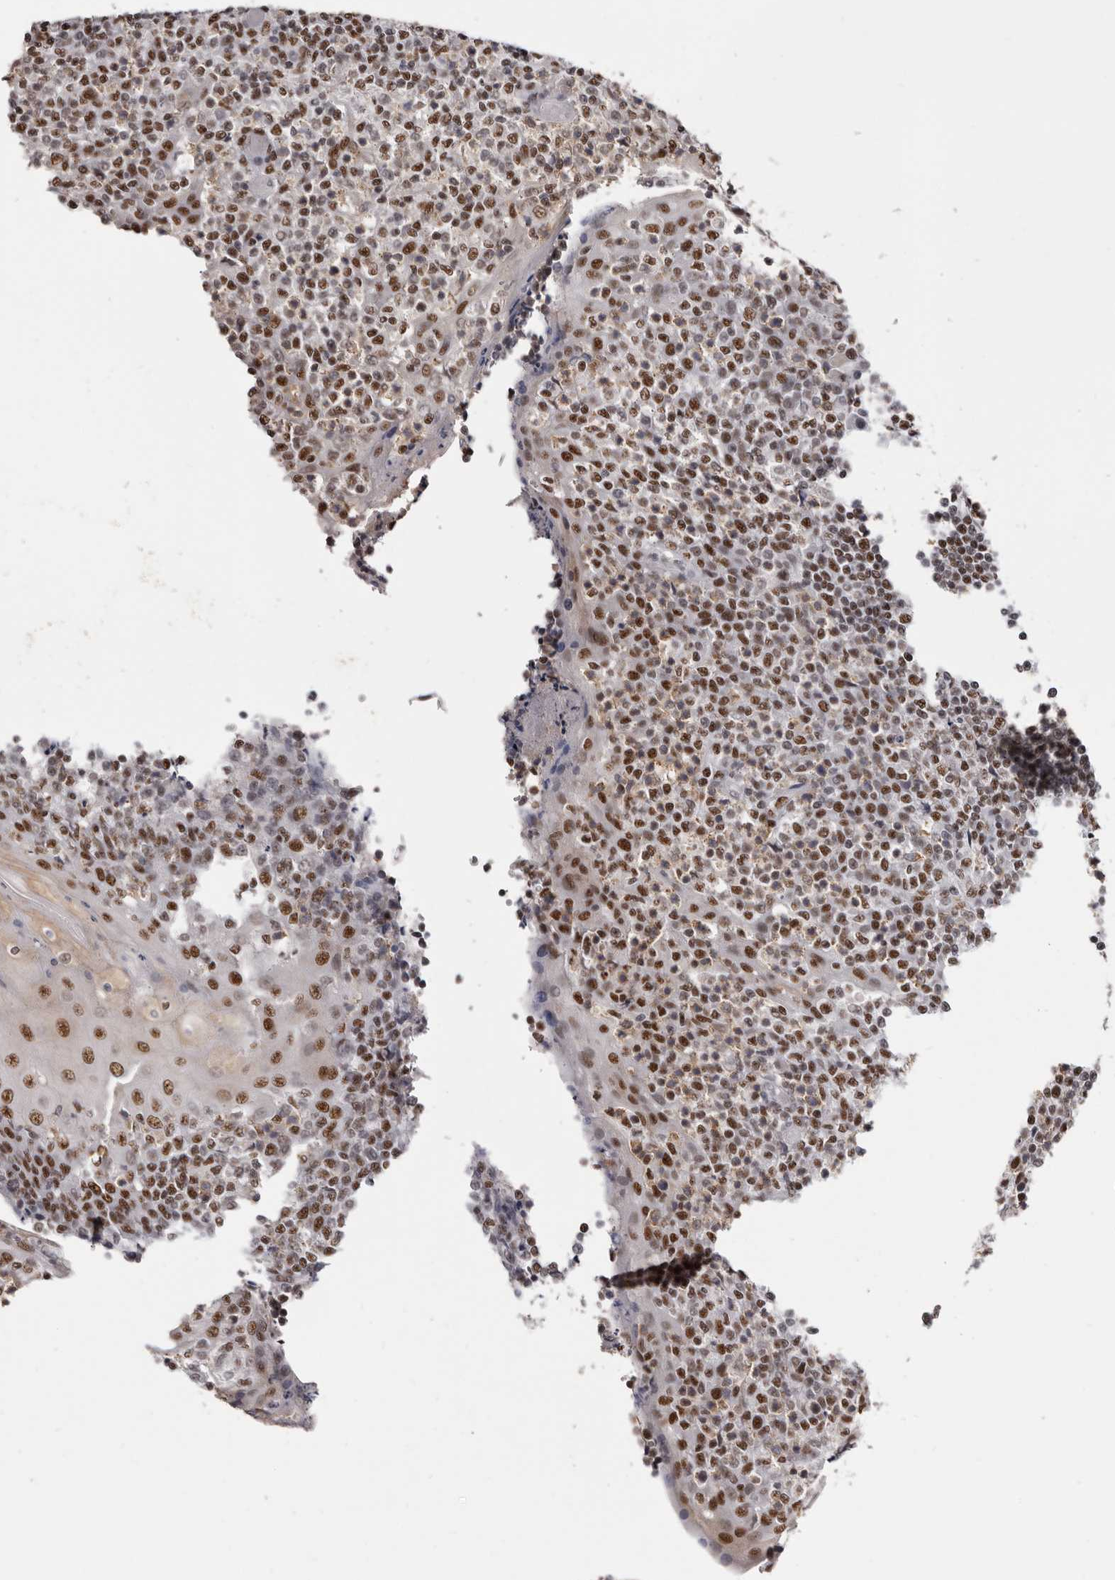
{"staining": {"intensity": "moderate", "quantity": ">75%", "location": "nuclear"}, "tissue": "tonsil", "cell_type": "Germinal center cells", "image_type": "normal", "snomed": [{"axis": "morphology", "description": "Normal tissue, NOS"}, {"axis": "topography", "description": "Tonsil"}], "caption": "IHC of benign tonsil displays medium levels of moderate nuclear expression in approximately >75% of germinal center cells. (IHC, brightfield microscopy, high magnification).", "gene": "SCAF4", "patient": {"sex": "female", "age": 19}}